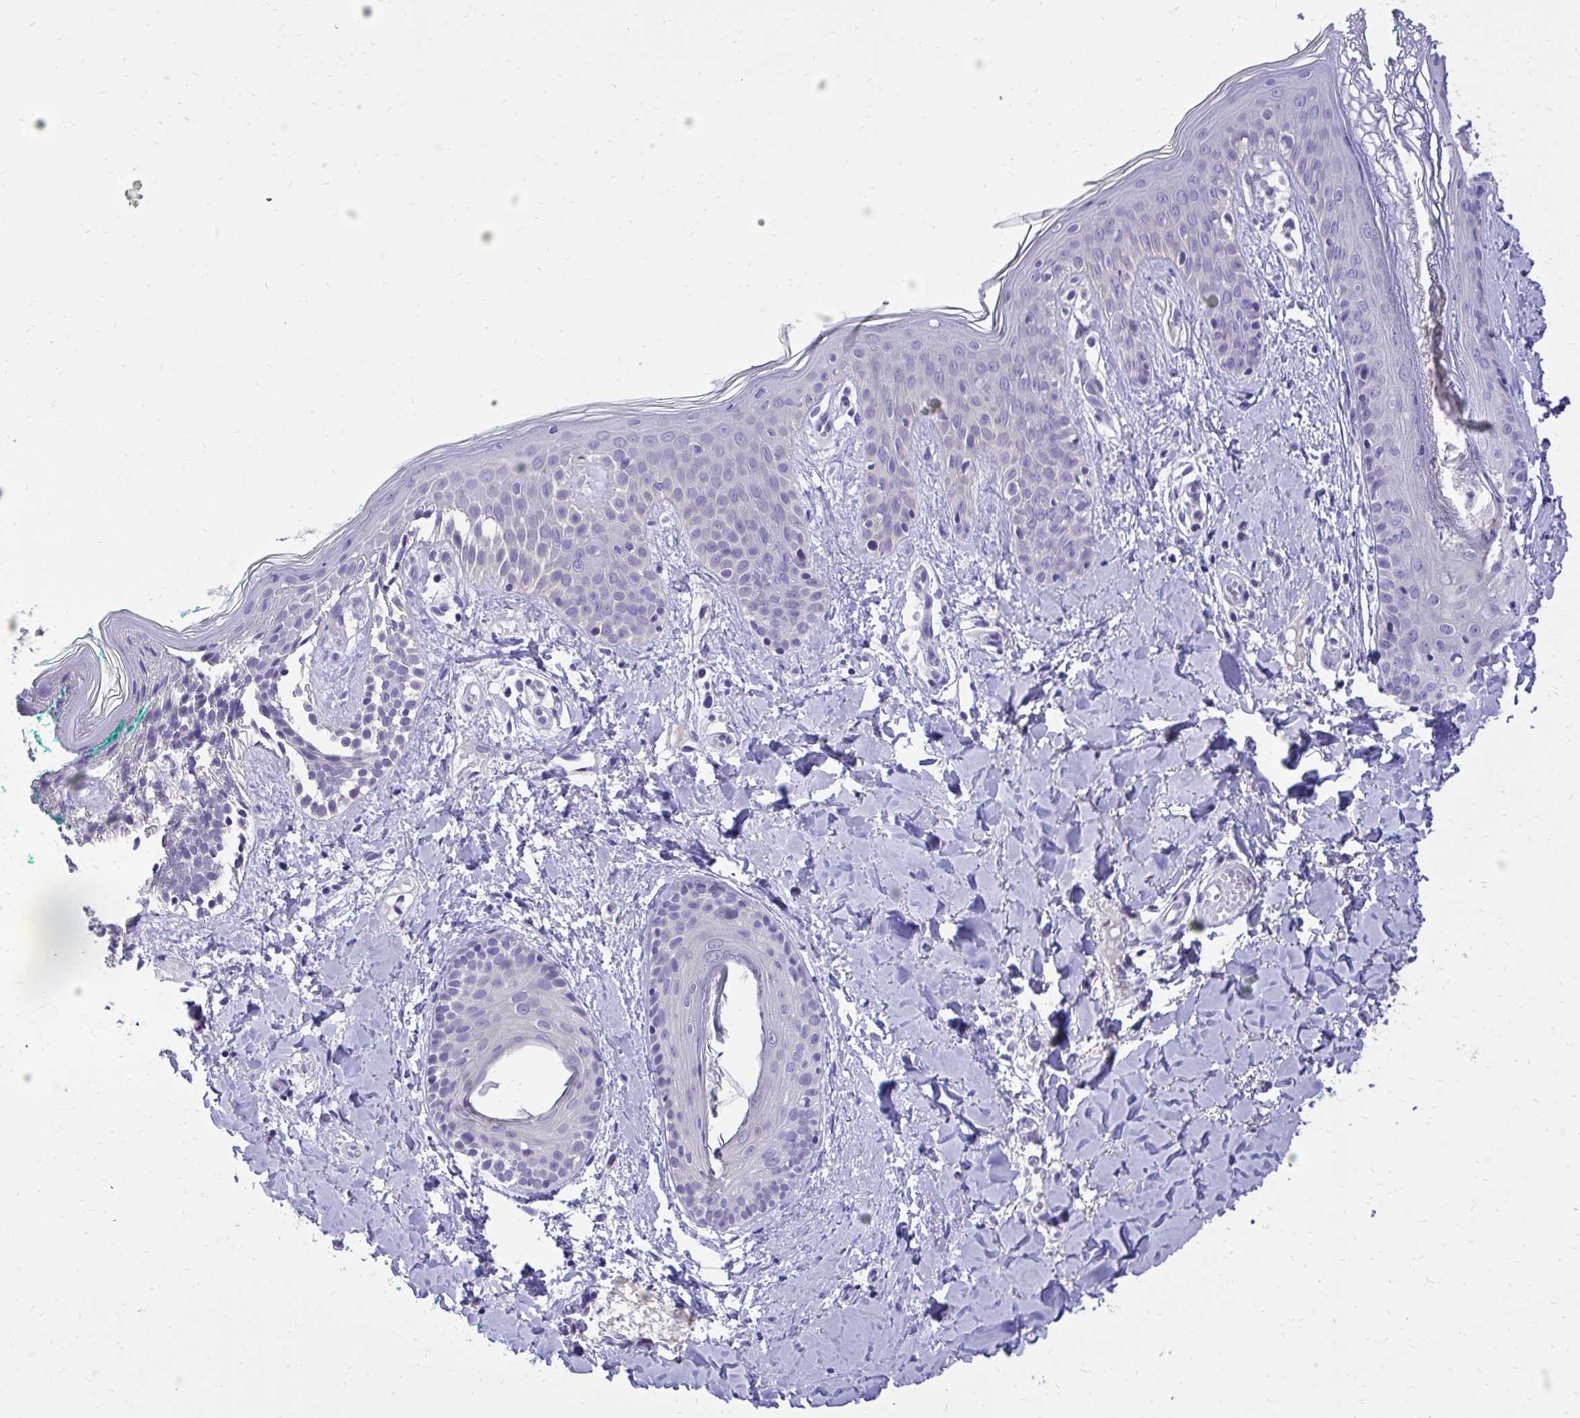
{"staining": {"intensity": "negative", "quantity": "none", "location": "none"}, "tissue": "skin", "cell_type": "Fibroblasts", "image_type": "normal", "snomed": [{"axis": "morphology", "description": "Normal tissue, NOS"}, {"axis": "topography", "description": "Skin"}], "caption": "A photomicrograph of human skin is negative for staining in fibroblasts. (Stains: DAB (3,3'-diaminobenzidine) immunohistochemistry (IHC) with hematoxylin counter stain, Microscopy: brightfield microscopy at high magnification).", "gene": "TMCO5A", "patient": {"sex": "male", "age": 16}}